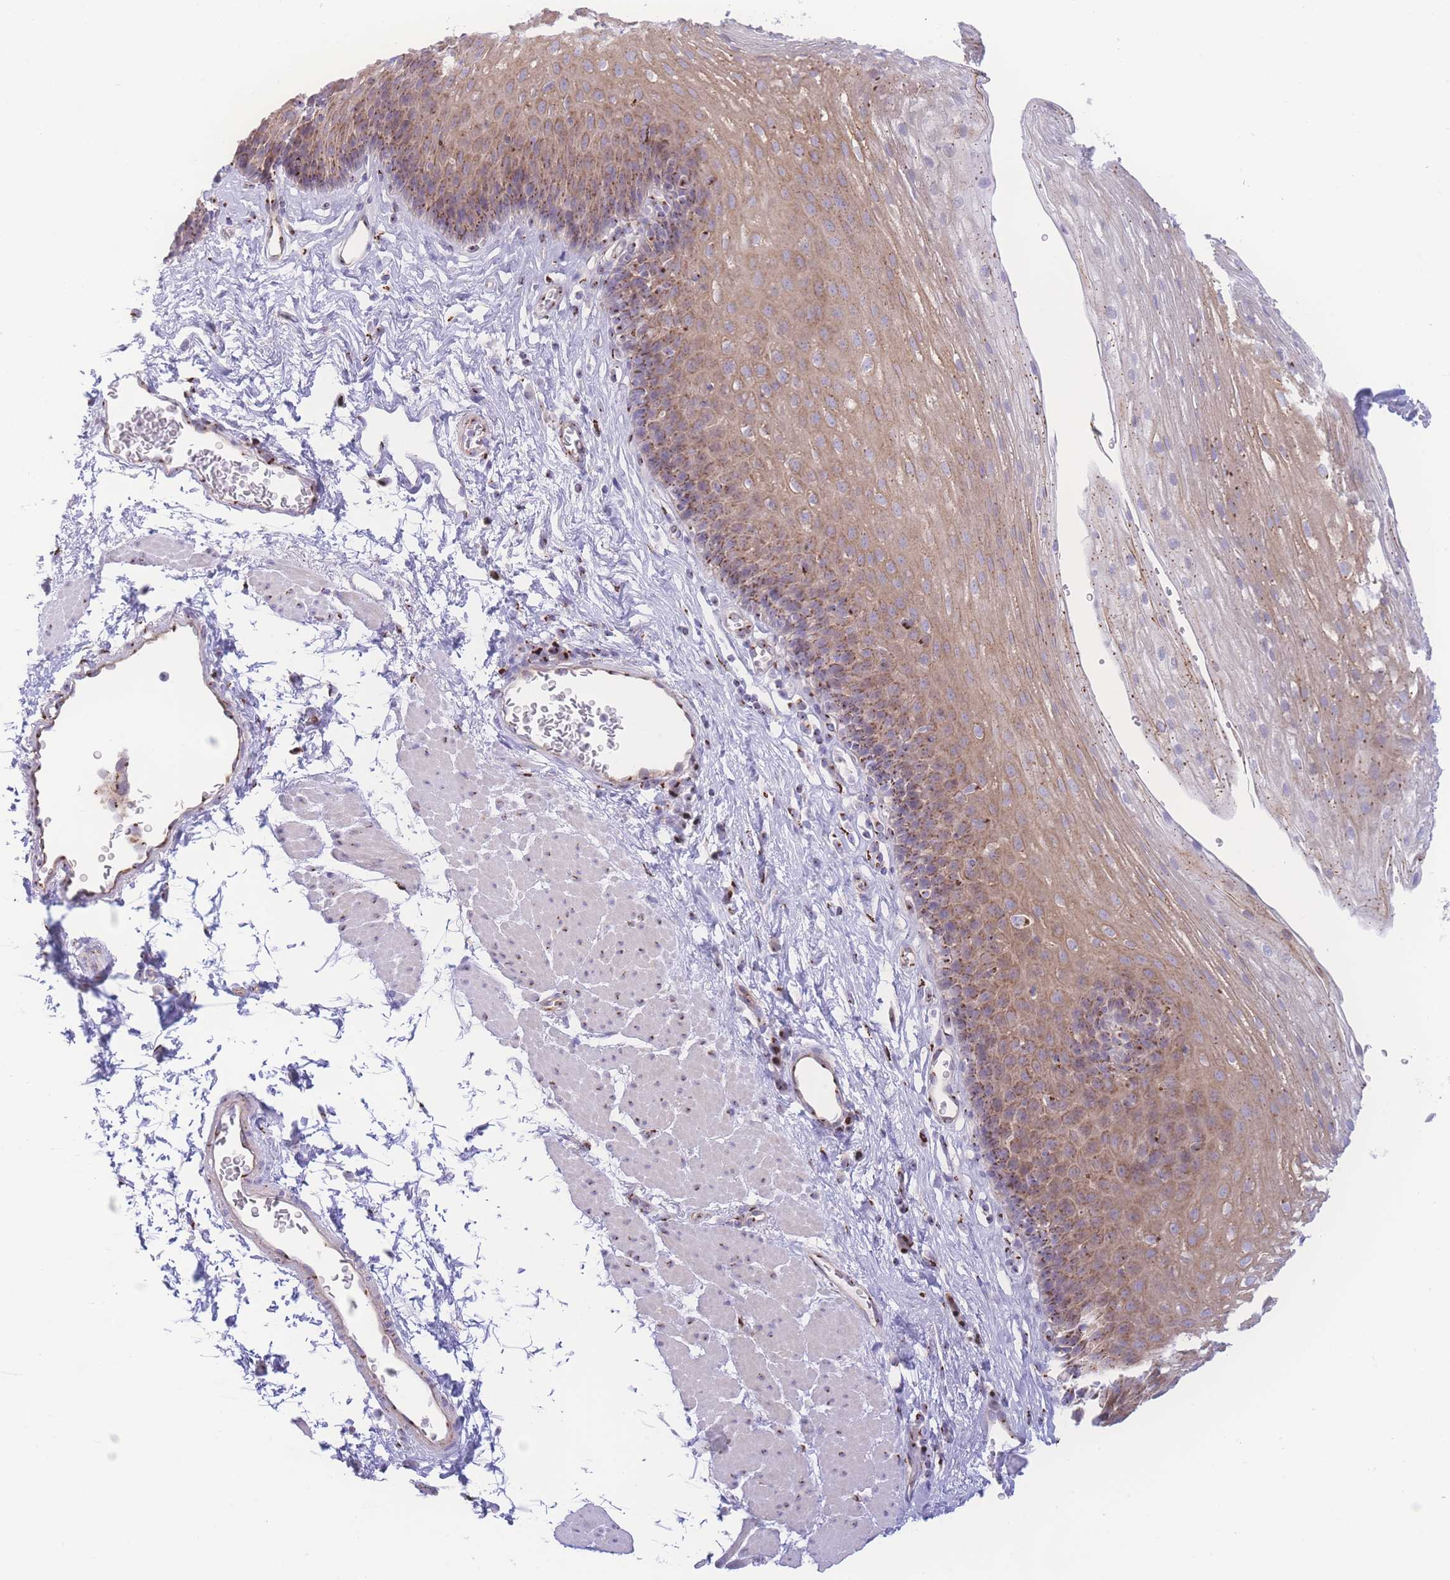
{"staining": {"intensity": "moderate", "quantity": ">75%", "location": "cytoplasmic/membranous"}, "tissue": "esophagus", "cell_type": "Squamous epithelial cells", "image_type": "normal", "snomed": [{"axis": "morphology", "description": "Normal tissue, NOS"}, {"axis": "topography", "description": "Esophagus"}], "caption": "Protein staining displays moderate cytoplasmic/membranous positivity in about >75% of squamous epithelial cells in benign esophagus. The staining was performed using DAB to visualize the protein expression in brown, while the nuclei were stained in blue with hematoxylin (Magnification: 20x).", "gene": "GOLM2", "patient": {"sex": "female", "age": 66}}